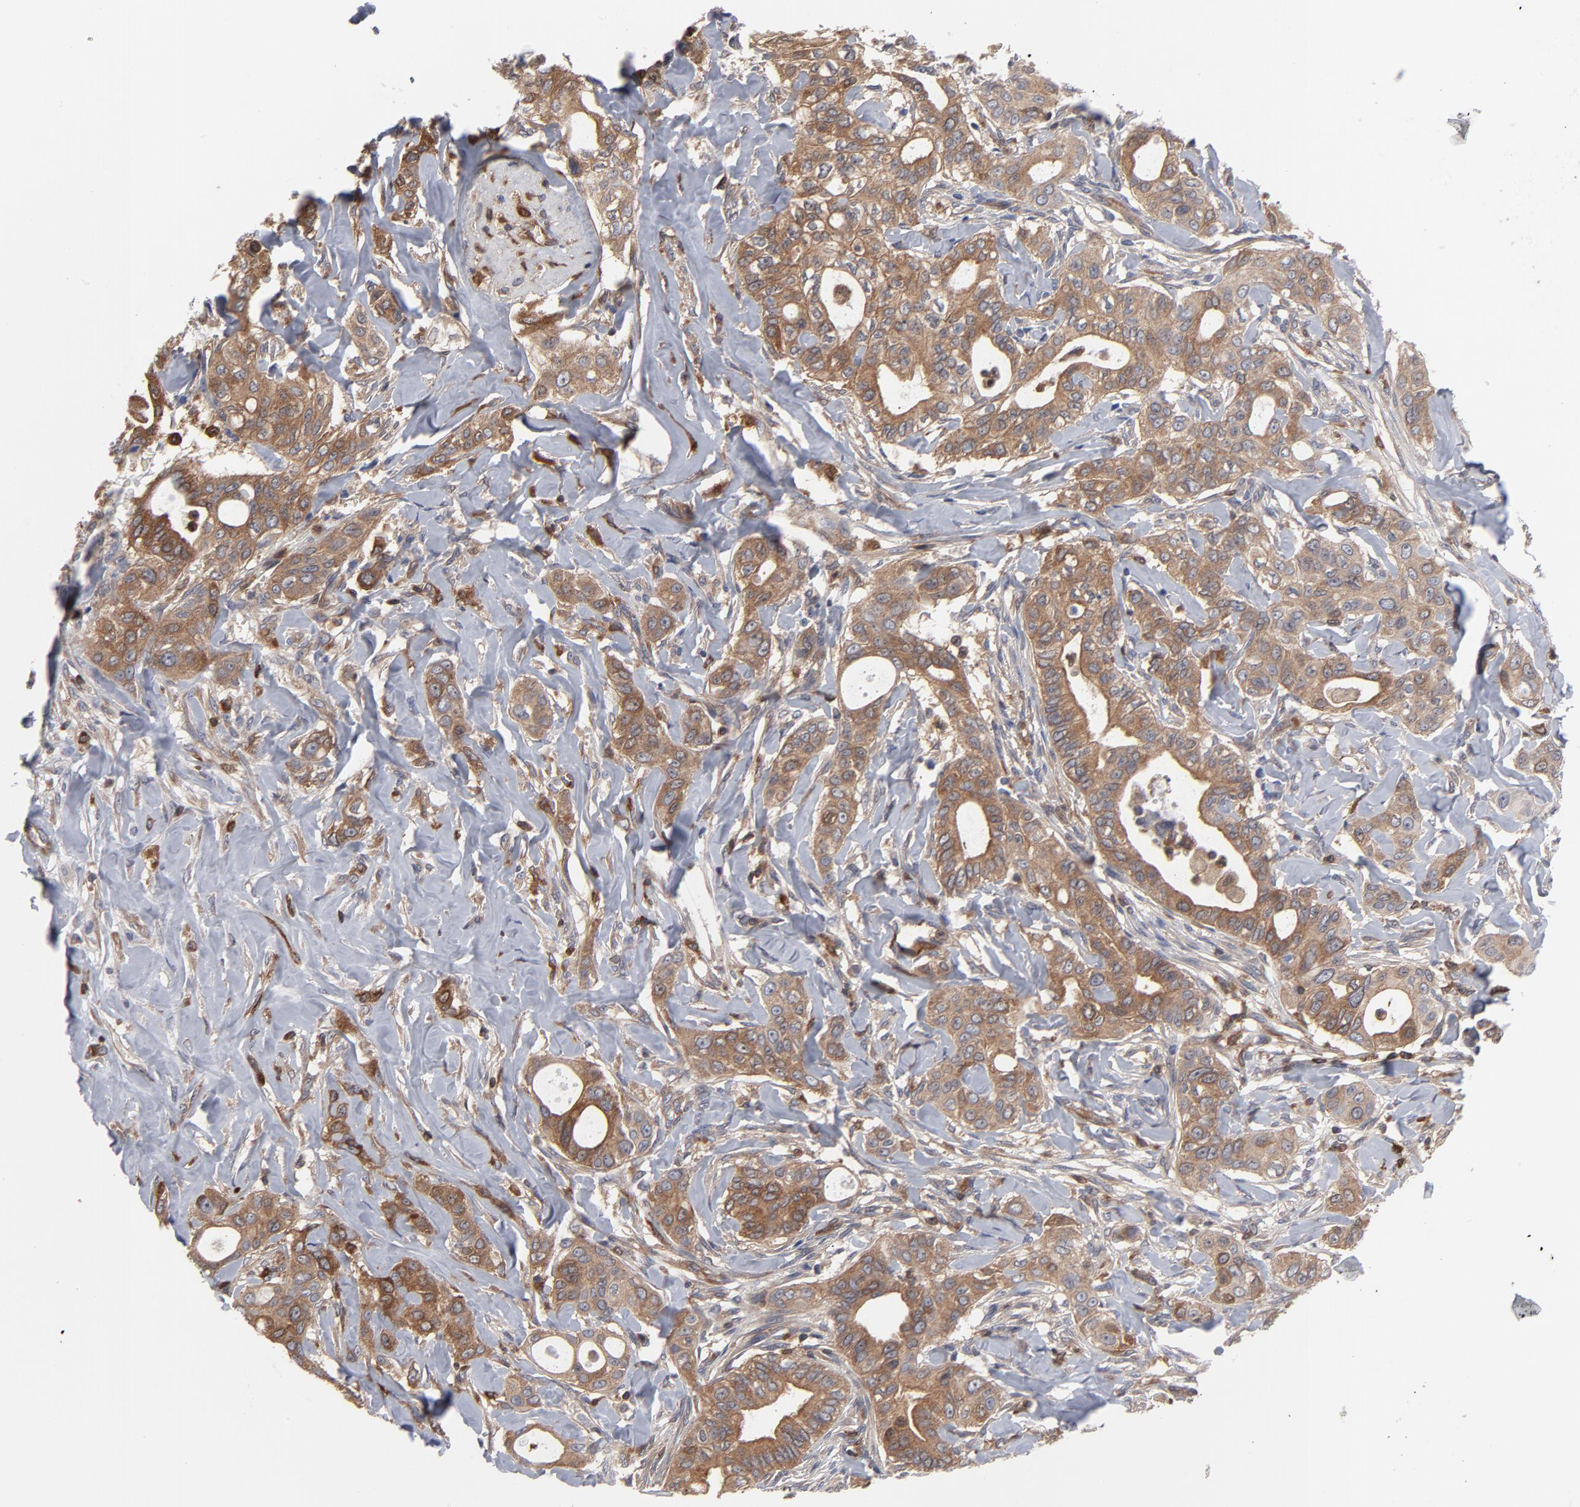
{"staining": {"intensity": "moderate", "quantity": ">75%", "location": "cytoplasmic/membranous"}, "tissue": "liver cancer", "cell_type": "Tumor cells", "image_type": "cancer", "snomed": [{"axis": "morphology", "description": "Cholangiocarcinoma"}, {"axis": "topography", "description": "Liver"}], "caption": "This image shows immunohistochemistry staining of liver cancer, with medium moderate cytoplasmic/membranous expression in about >75% of tumor cells.", "gene": "MAP2K1", "patient": {"sex": "female", "age": 67}}